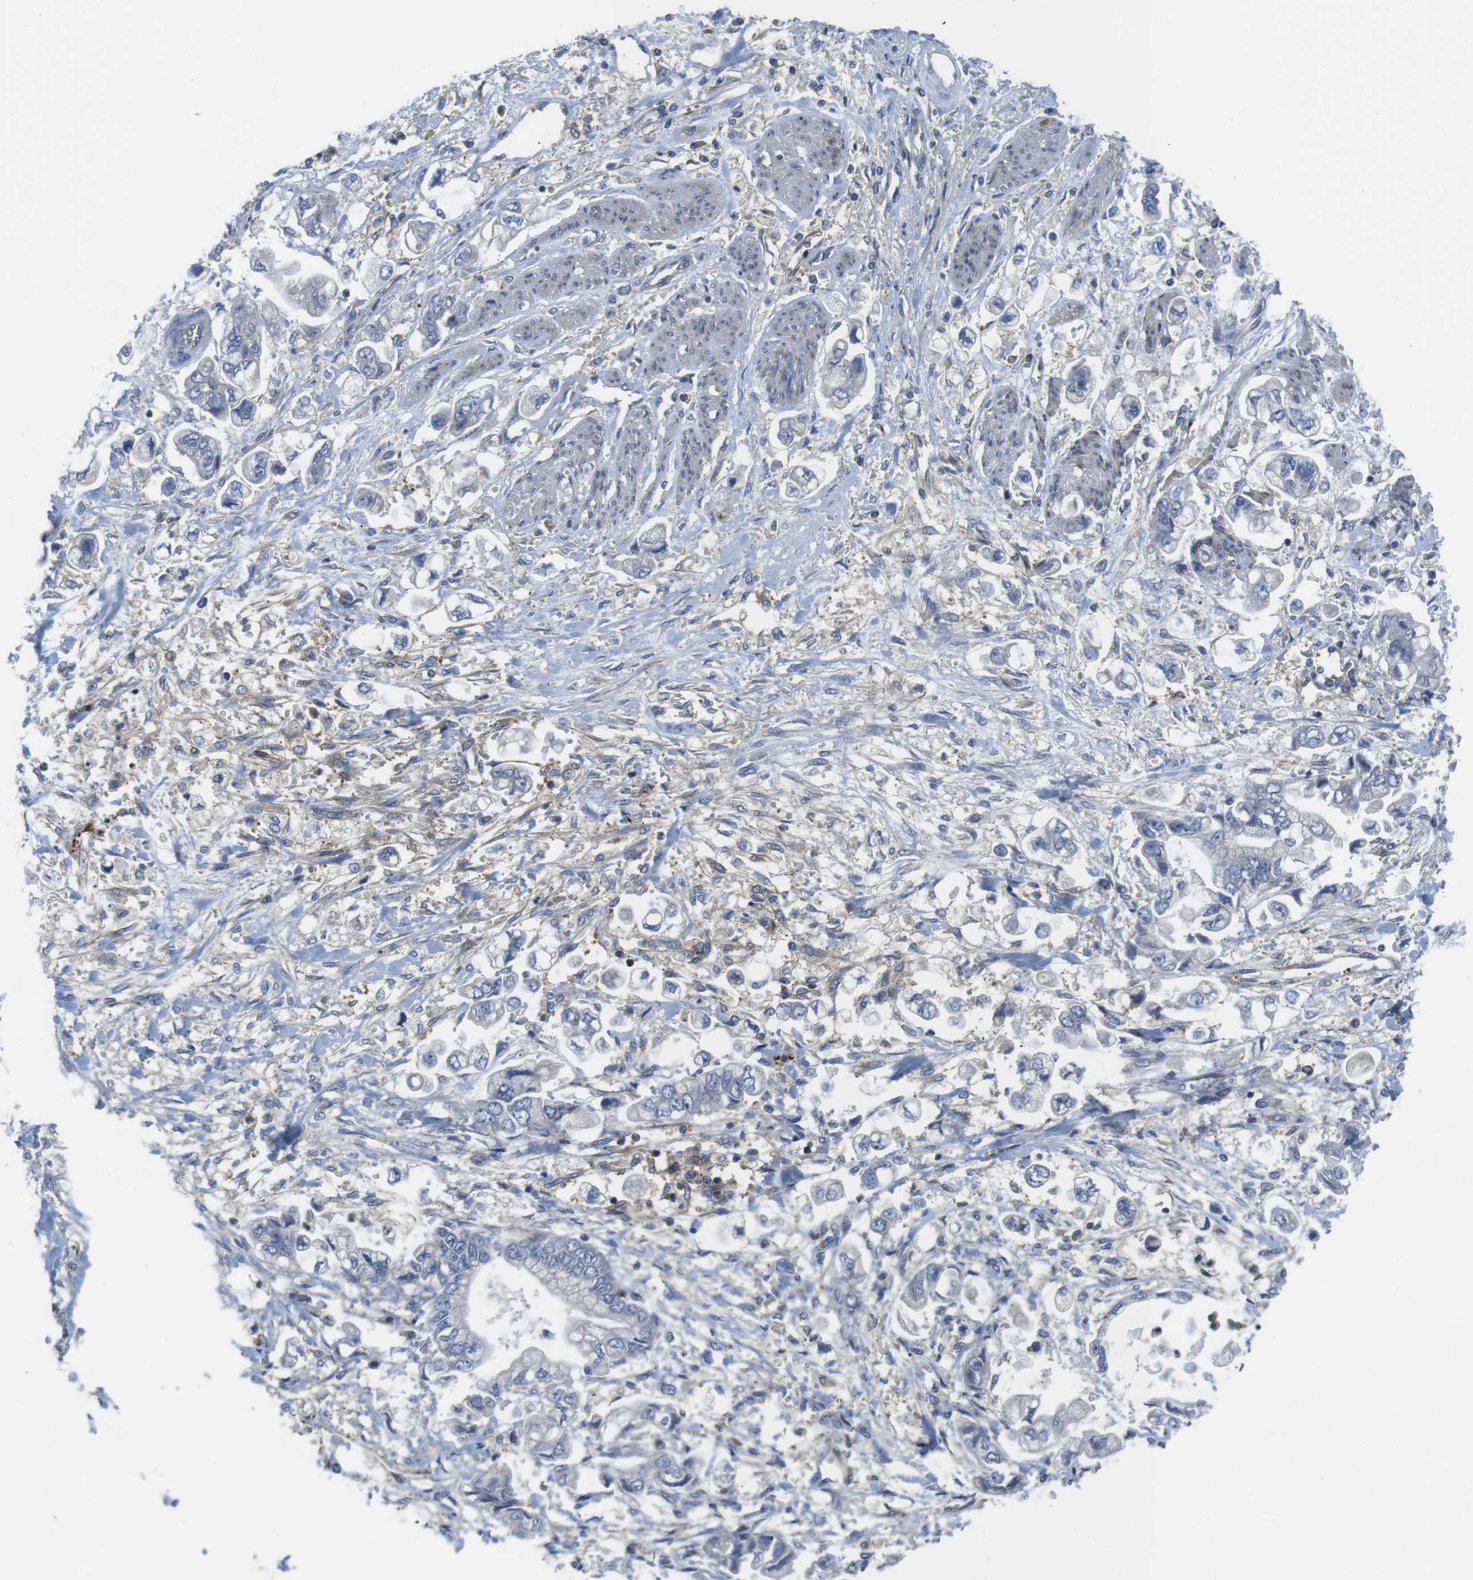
{"staining": {"intensity": "negative", "quantity": "none", "location": "none"}, "tissue": "stomach cancer", "cell_type": "Tumor cells", "image_type": "cancer", "snomed": [{"axis": "morphology", "description": "Normal tissue, NOS"}, {"axis": "morphology", "description": "Adenocarcinoma, NOS"}, {"axis": "topography", "description": "Stomach"}], "caption": "Immunohistochemical staining of human adenocarcinoma (stomach) shows no significant positivity in tumor cells. The staining was performed using DAB to visualize the protein expression in brown, while the nuclei were stained in blue with hematoxylin (Magnification: 20x).", "gene": "HERPUD2", "patient": {"sex": "male", "age": 62}}